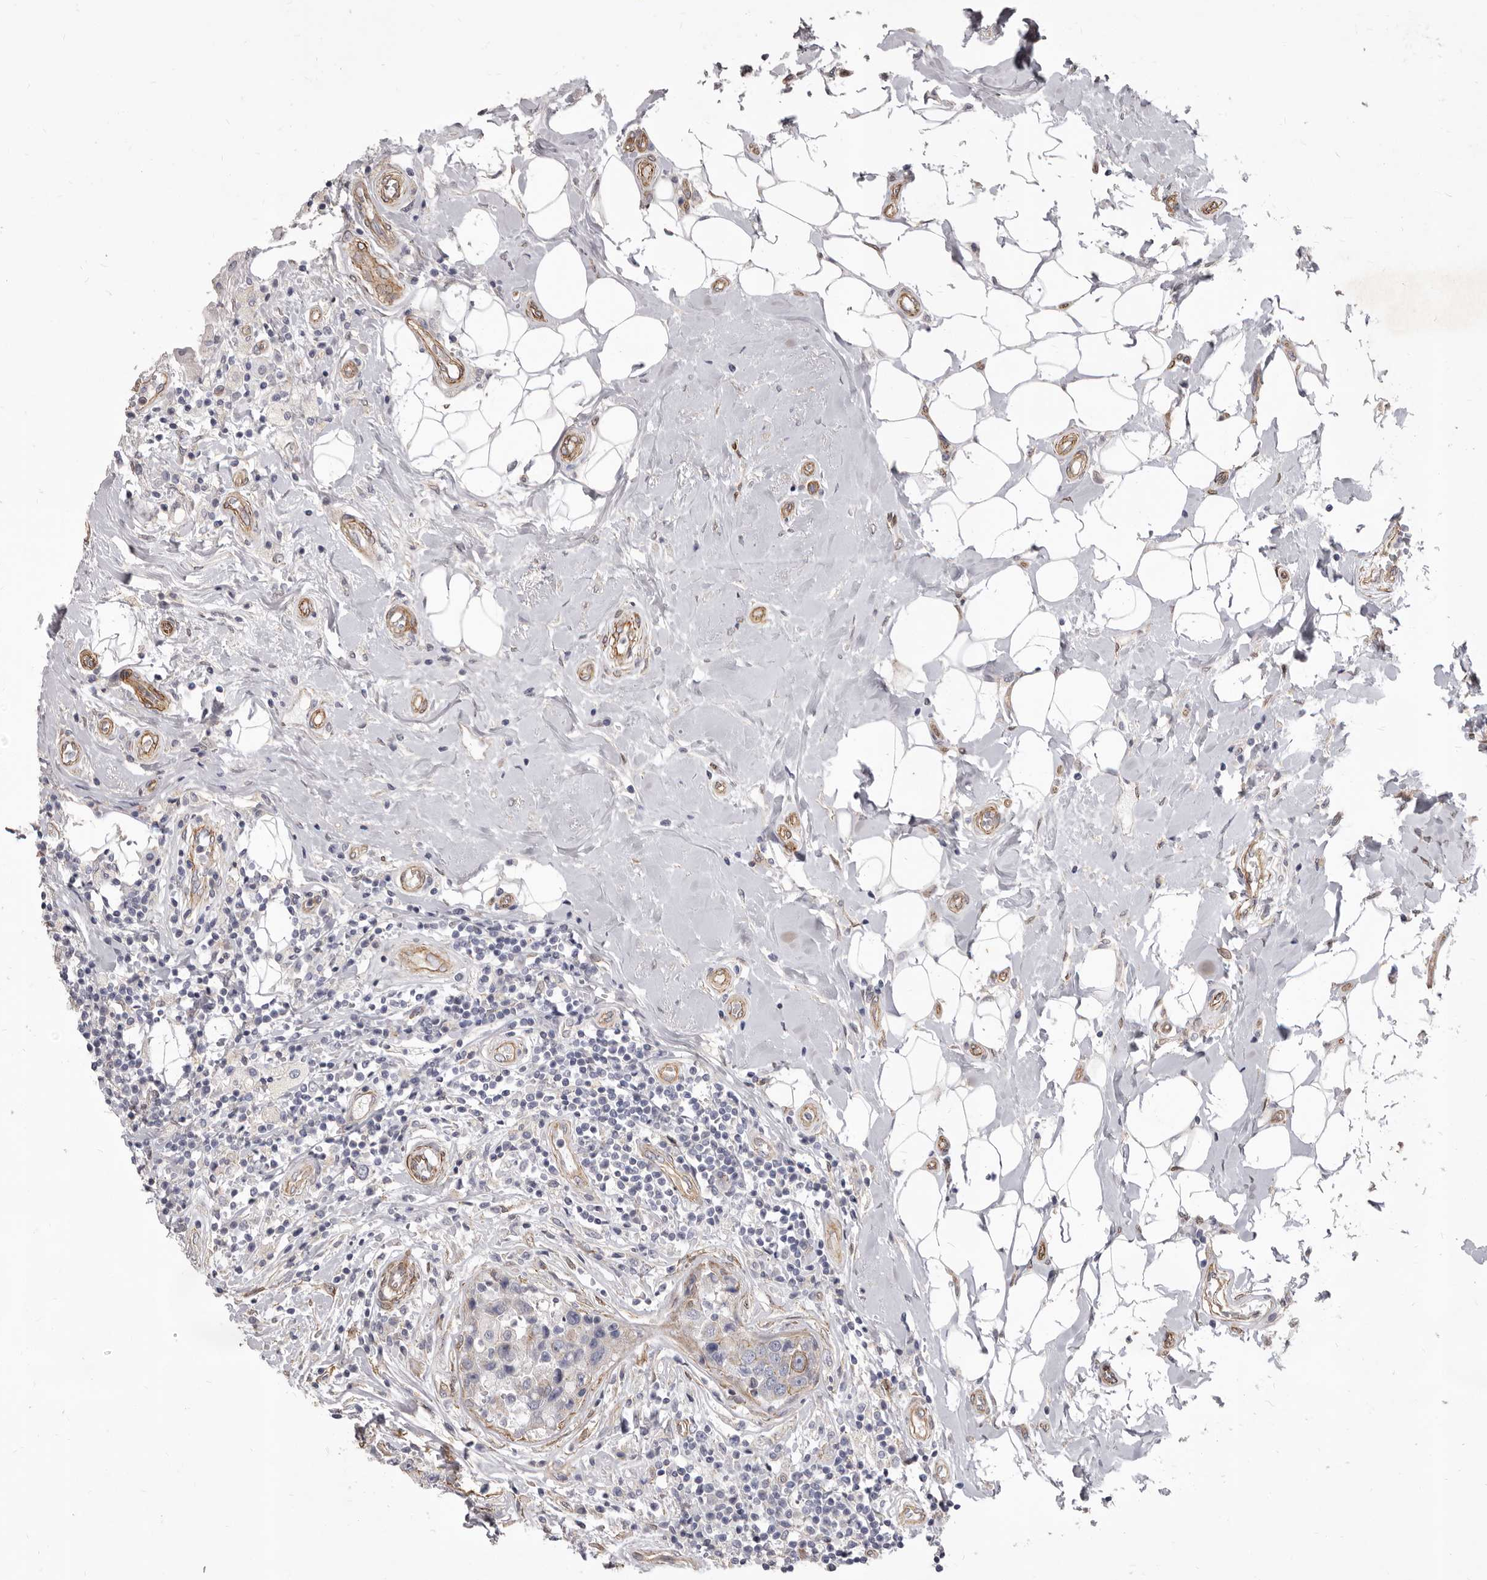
{"staining": {"intensity": "moderate", "quantity": "25%-75%", "location": "cytoplasmic/membranous"}, "tissue": "breast cancer", "cell_type": "Tumor cells", "image_type": "cancer", "snomed": [{"axis": "morphology", "description": "Duct carcinoma"}, {"axis": "topography", "description": "Breast"}], "caption": "Protein expression by immunohistochemistry demonstrates moderate cytoplasmic/membranous expression in approximately 25%-75% of tumor cells in breast invasive ductal carcinoma. (DAB IHC, brown staining for protein, blue staining for nuclei).", "gene": "P2RX6", "patient": {"sex": "female", "age": 27}}